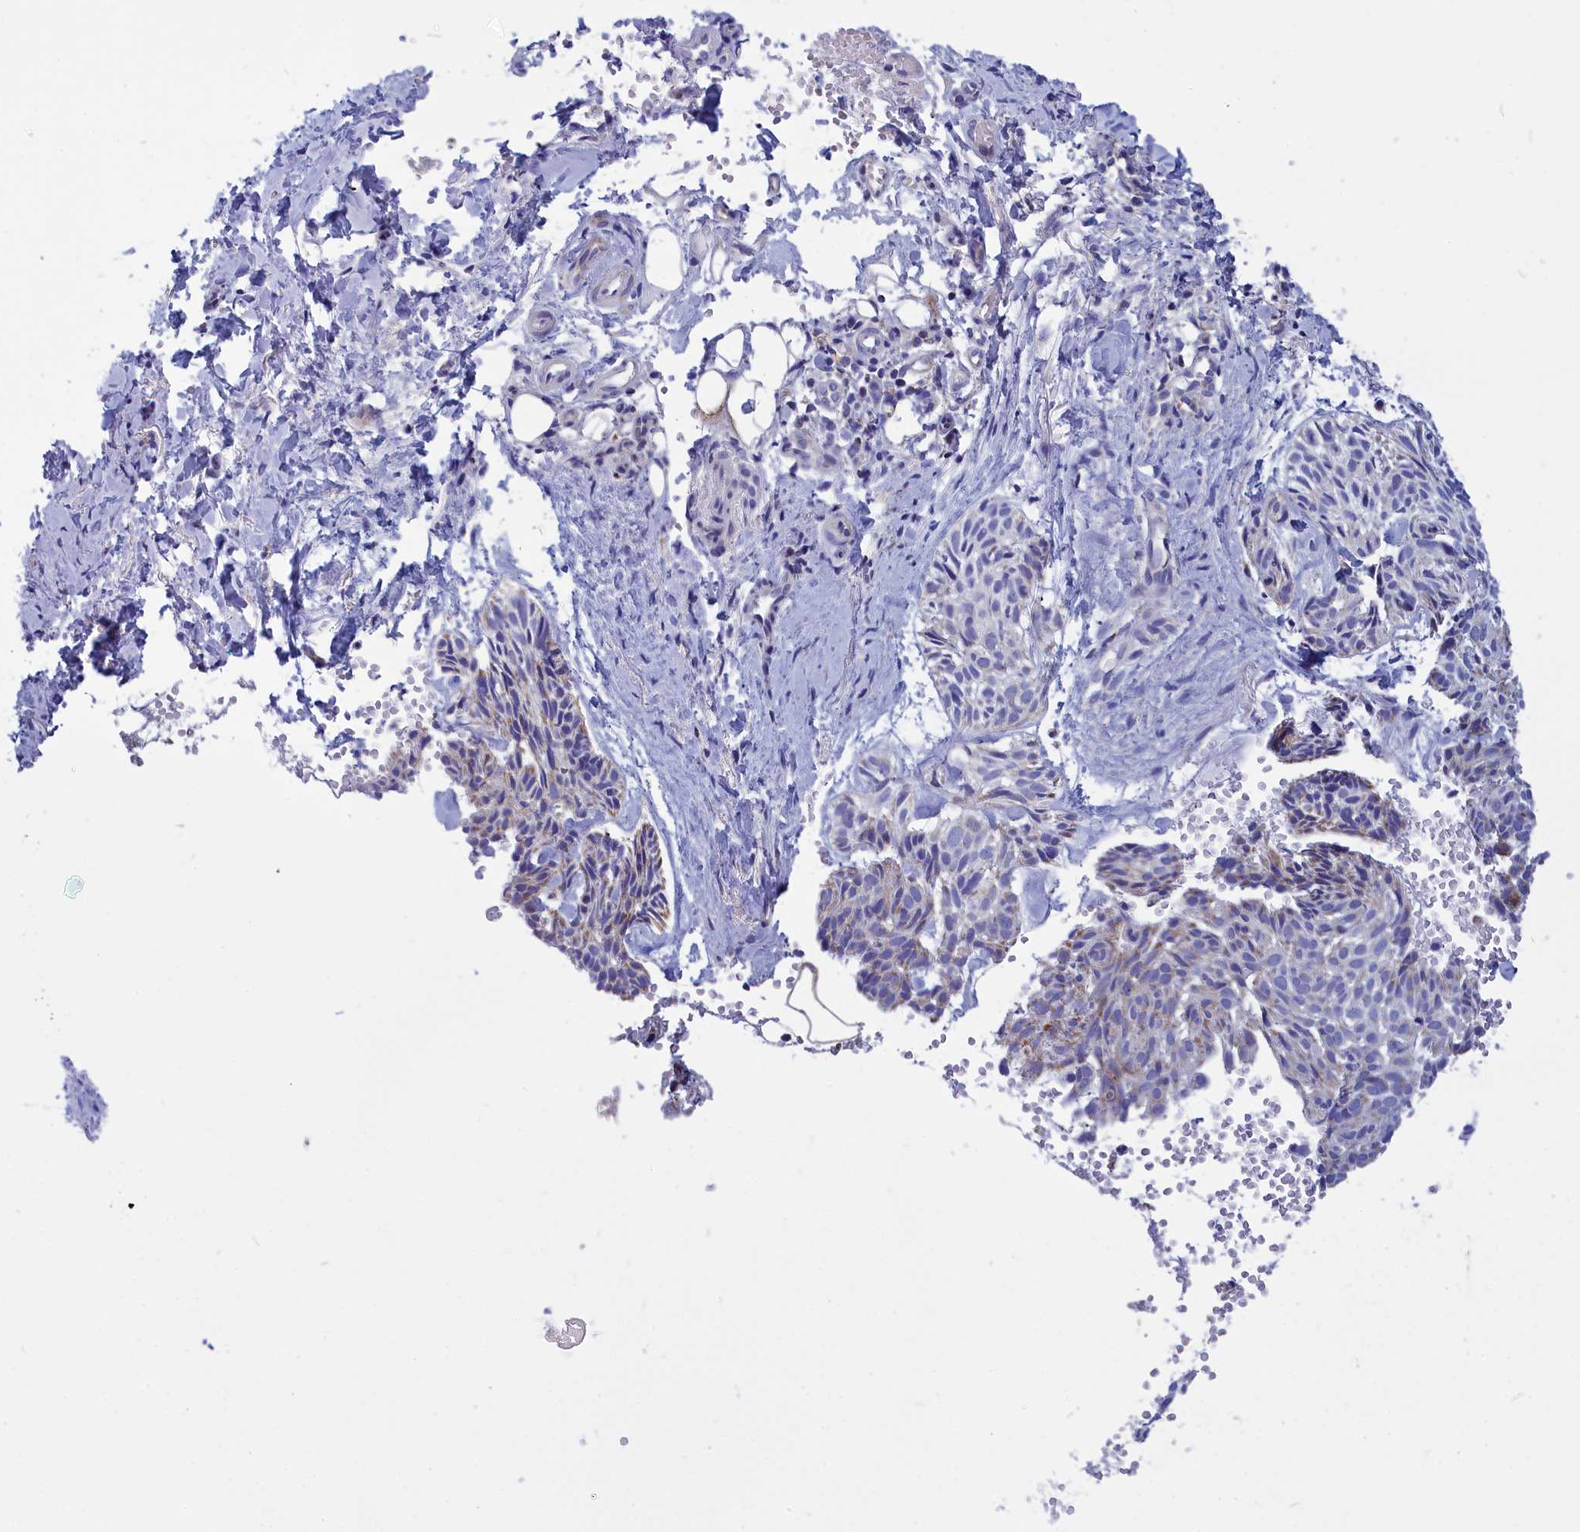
{"staining": {"intensity": "negative", "quantity": "none", "location": "none"}, "tissue": "skin cancer", "cell_type": "Tumor cells", "image_type": "cancer", "snomed": [{"axis": "morphology", "description": "Normal tissue, NOS"}, {"axis": "morphology", "description": "Basal cell carcinoma"}, {"axis": "topography", "description": "Skin"}], "caption": "Immunohistochemistry of skin cancer reveals no expression in tumor cells.", "gene": "CCRL2", "patient": {"sex": "male", "age": 66}}